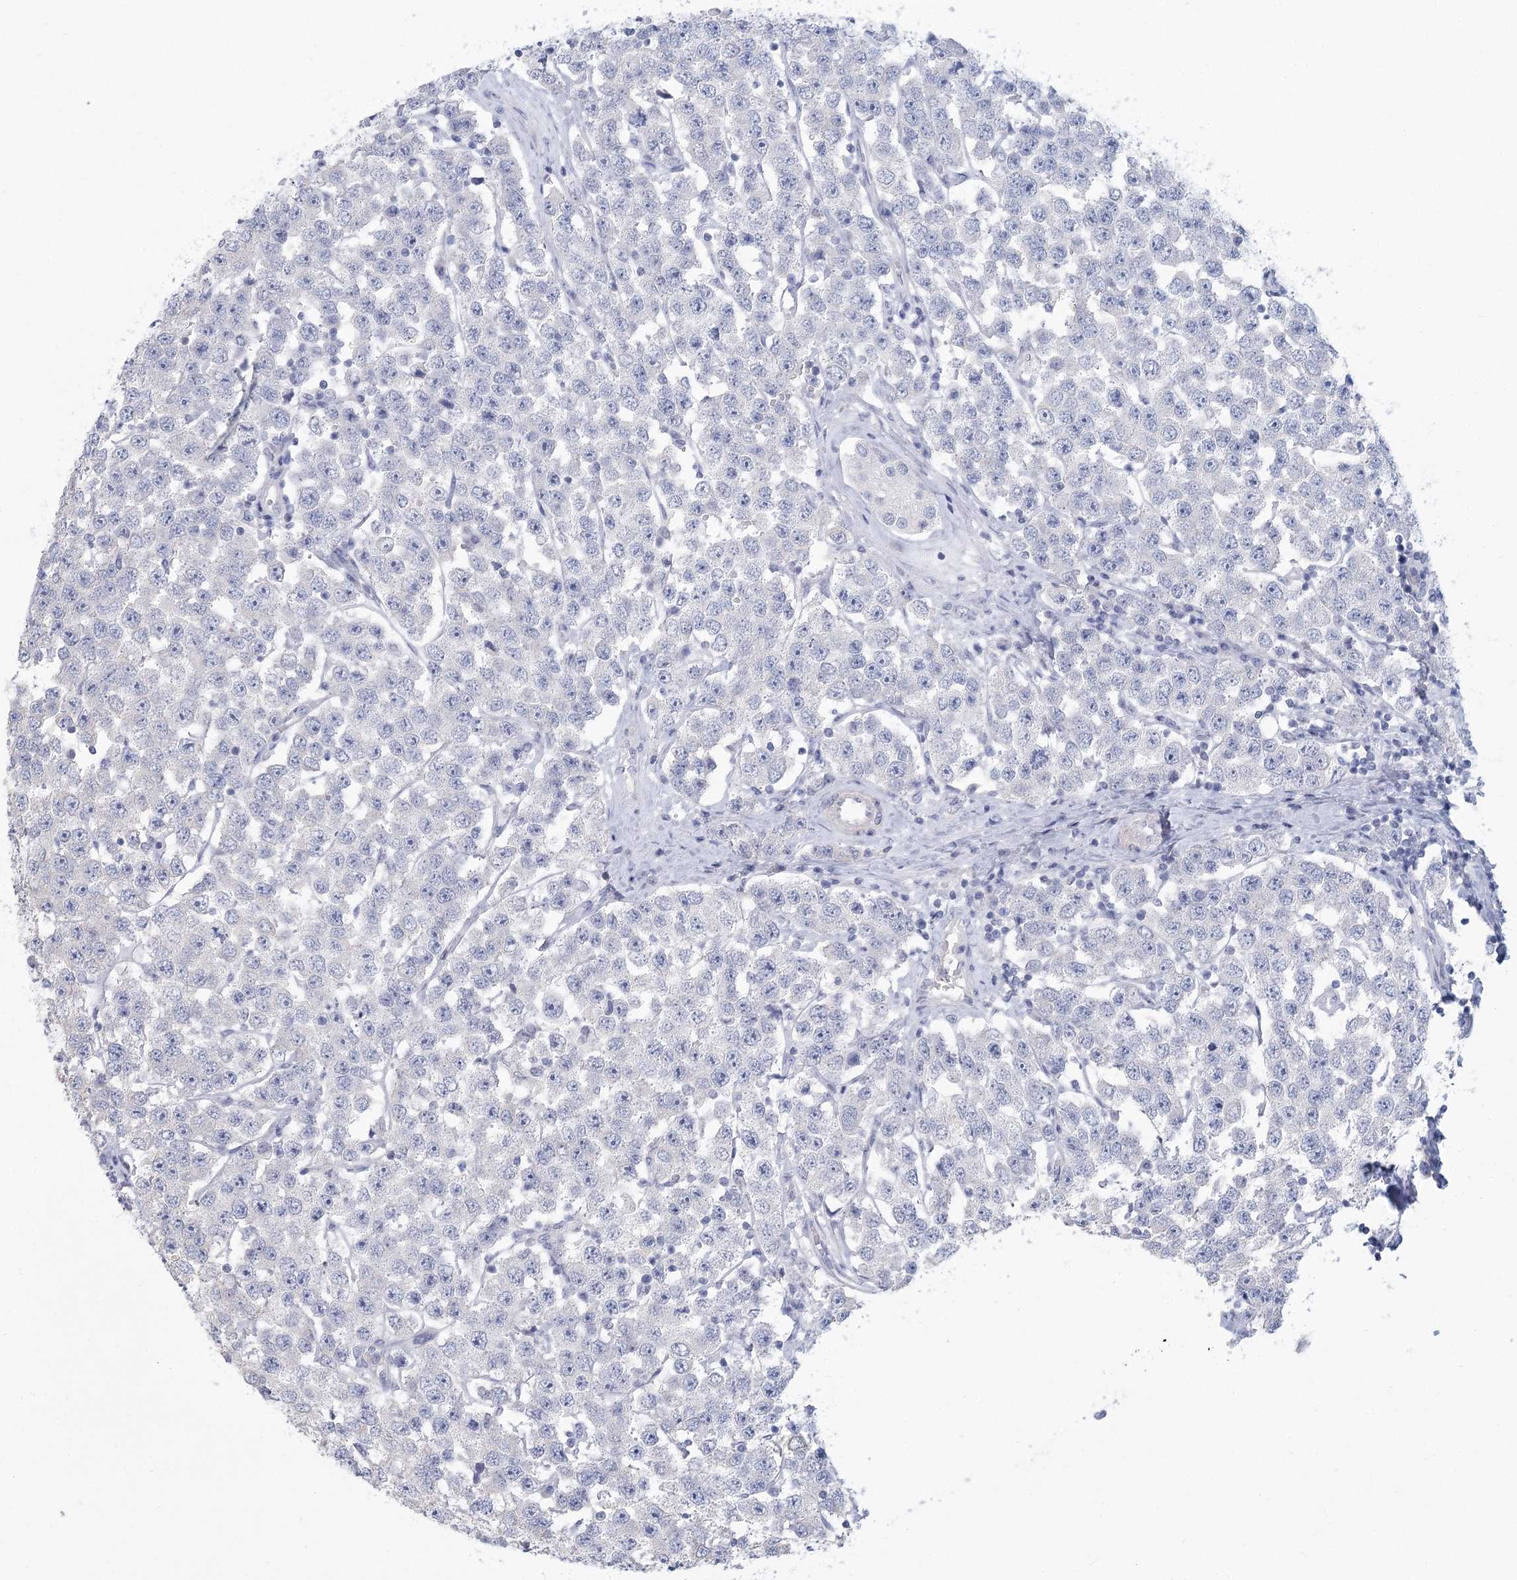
{"staining": {"intensity": "negative", "quantity": "none", "location": "none"}, "tissue": "testis cancer", "cell_type": "Tumor cells", "image_type": "cancer", "snomed": [{"axis": "morphology", "description": "Seminoma, NOS"}, {"axis": "topography", "description": "Testis"}], "caption": "This is an IHC image of seminoma (testis). There is no staining in tumor cells.", "gene": "CNTLN", "patient": {"sex": "male", "age": 28}}